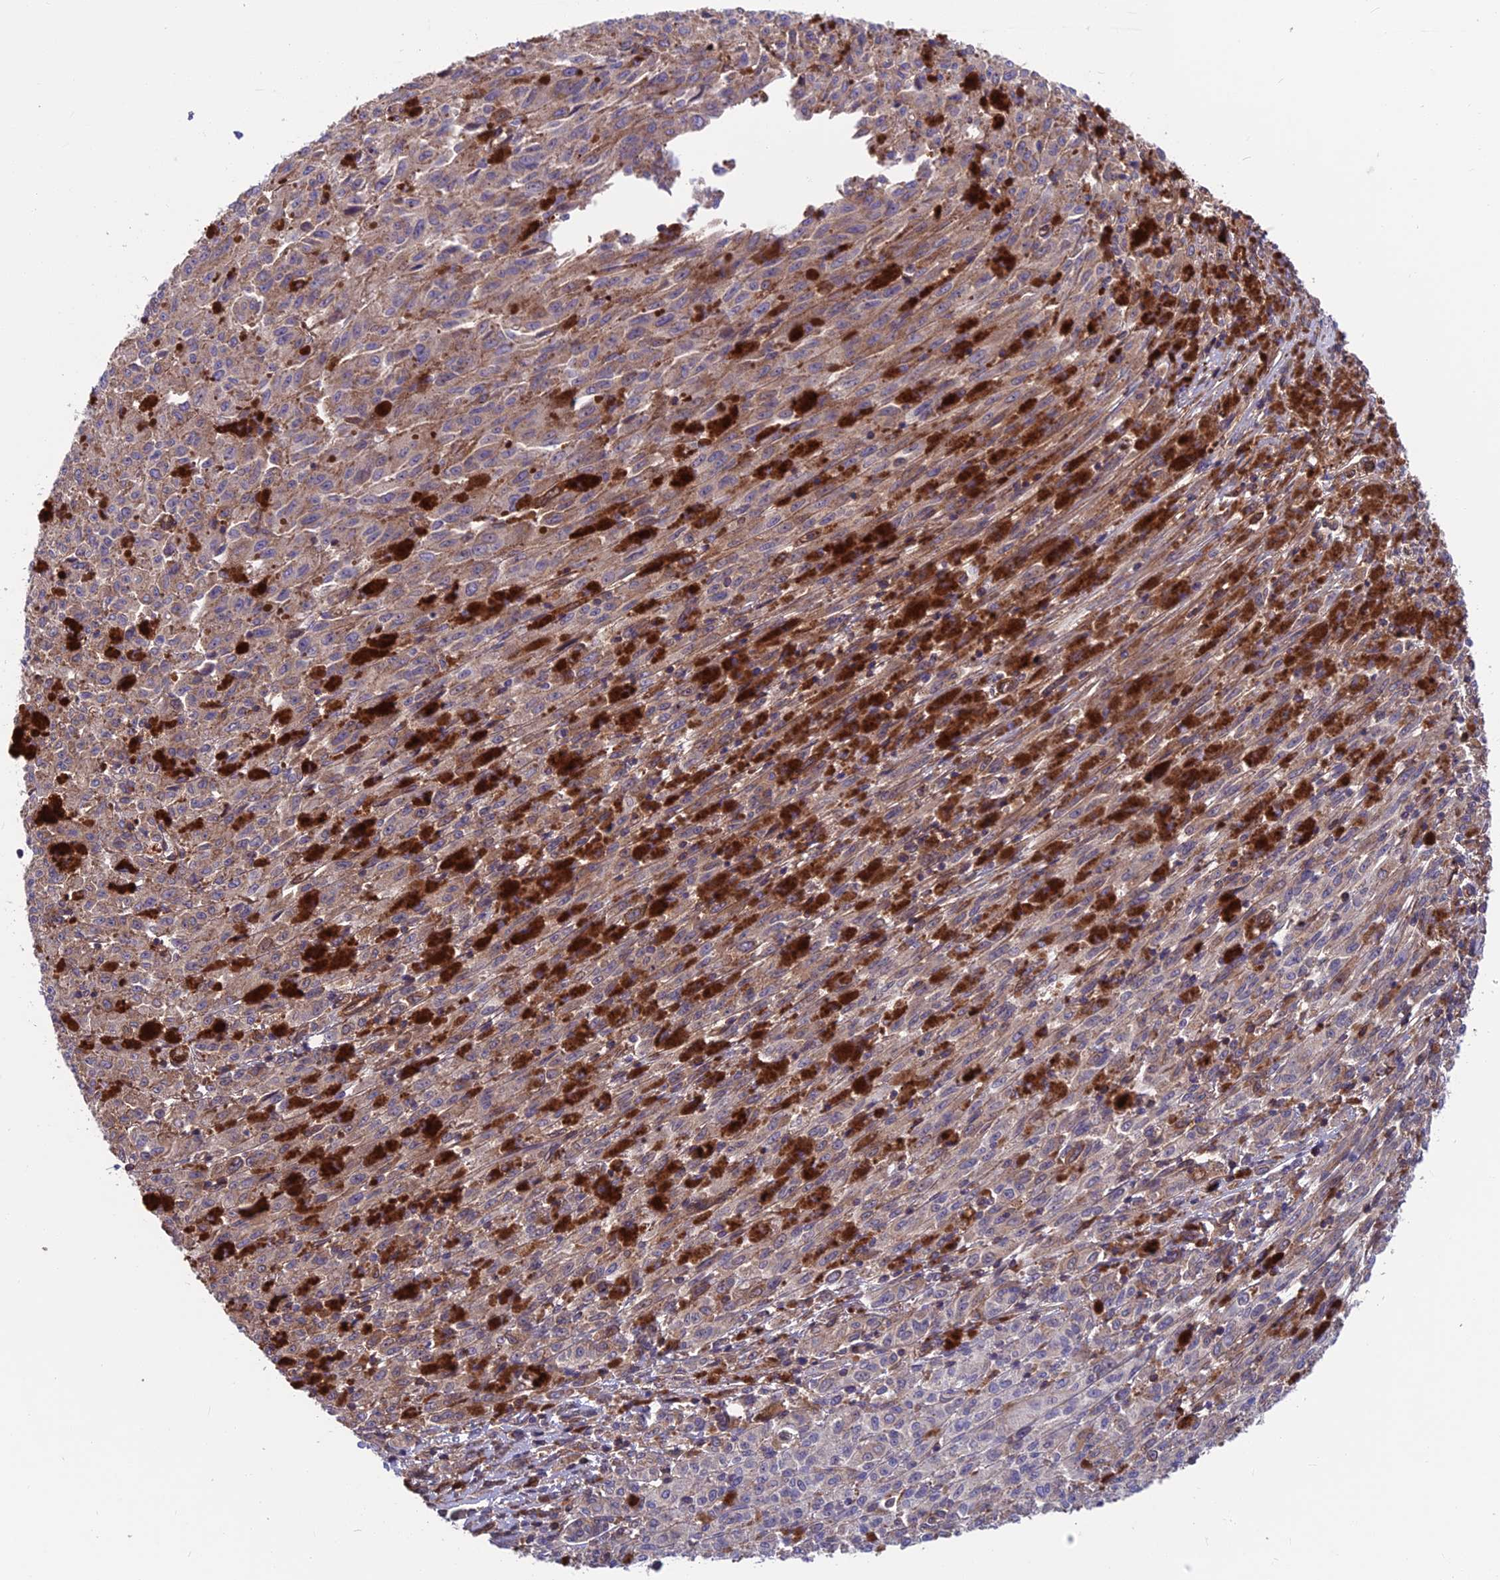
{"staining": {"intensity": "weak", "quantity": "<25%", "location": "cytoplasmic/membranous"}, "tissue": "melanoma", "cell_type": "Tumor cells", "image_type": "cancer", "snomed": [{"axis": "morphology", "description": "Malignant melanoma, NOS"}, {"axis": "topography", "description": "Skin"}], "caption": "An IHC photomicrograph of melanoma is shown. There is no staining in tumor cells of melanoma.", "gene": "RTN4RL1", "patient": {"sex": "female", "age": 52}}